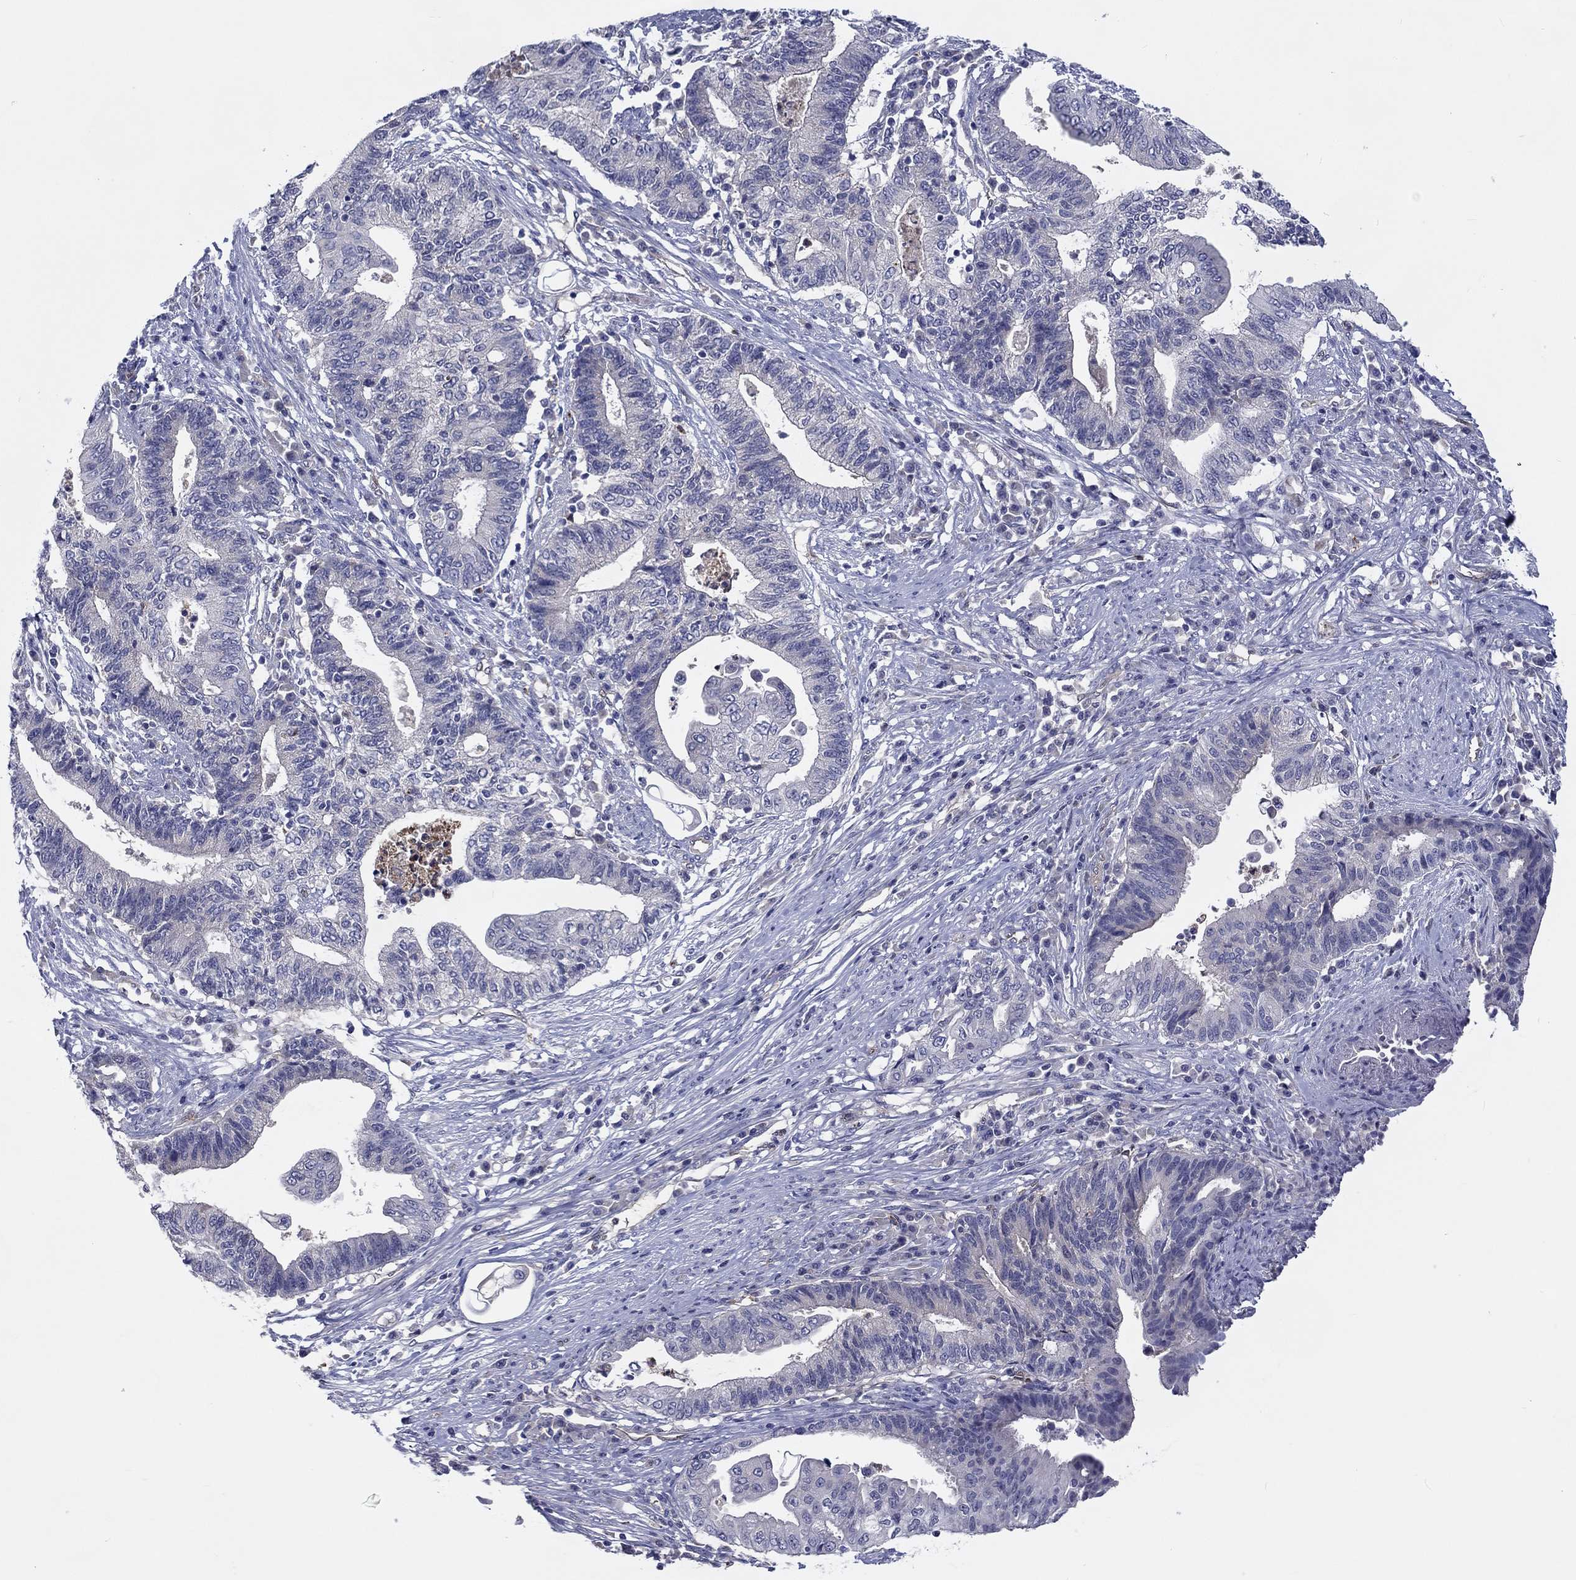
{"staining": {"intensity": "negative", "quantity": "none", "location": "none"}, "tissue": "endometrial cancer", "cell_type": "Tumor cells", "image_type": "cancer", "snomed": [{"axis": "morphology", "description": "Adenocarcinoma, NOS"}, {"axis": "topography", "description": "Uterus"}, {"axis": "topography", "description": "Endometrium"}], "caption": "DAB immunohistochemical staining of endometrial cancer (adenocarcinoma) reveals no significant staining in tumor cells. The staining was performed using DAB to visualize the protein expression in brown, while the nuclei were stained in blue with hematoxylin (Magnification: 20x).", "gene": "ABCG4", "patient": {"sex": "female", "age": 54}}